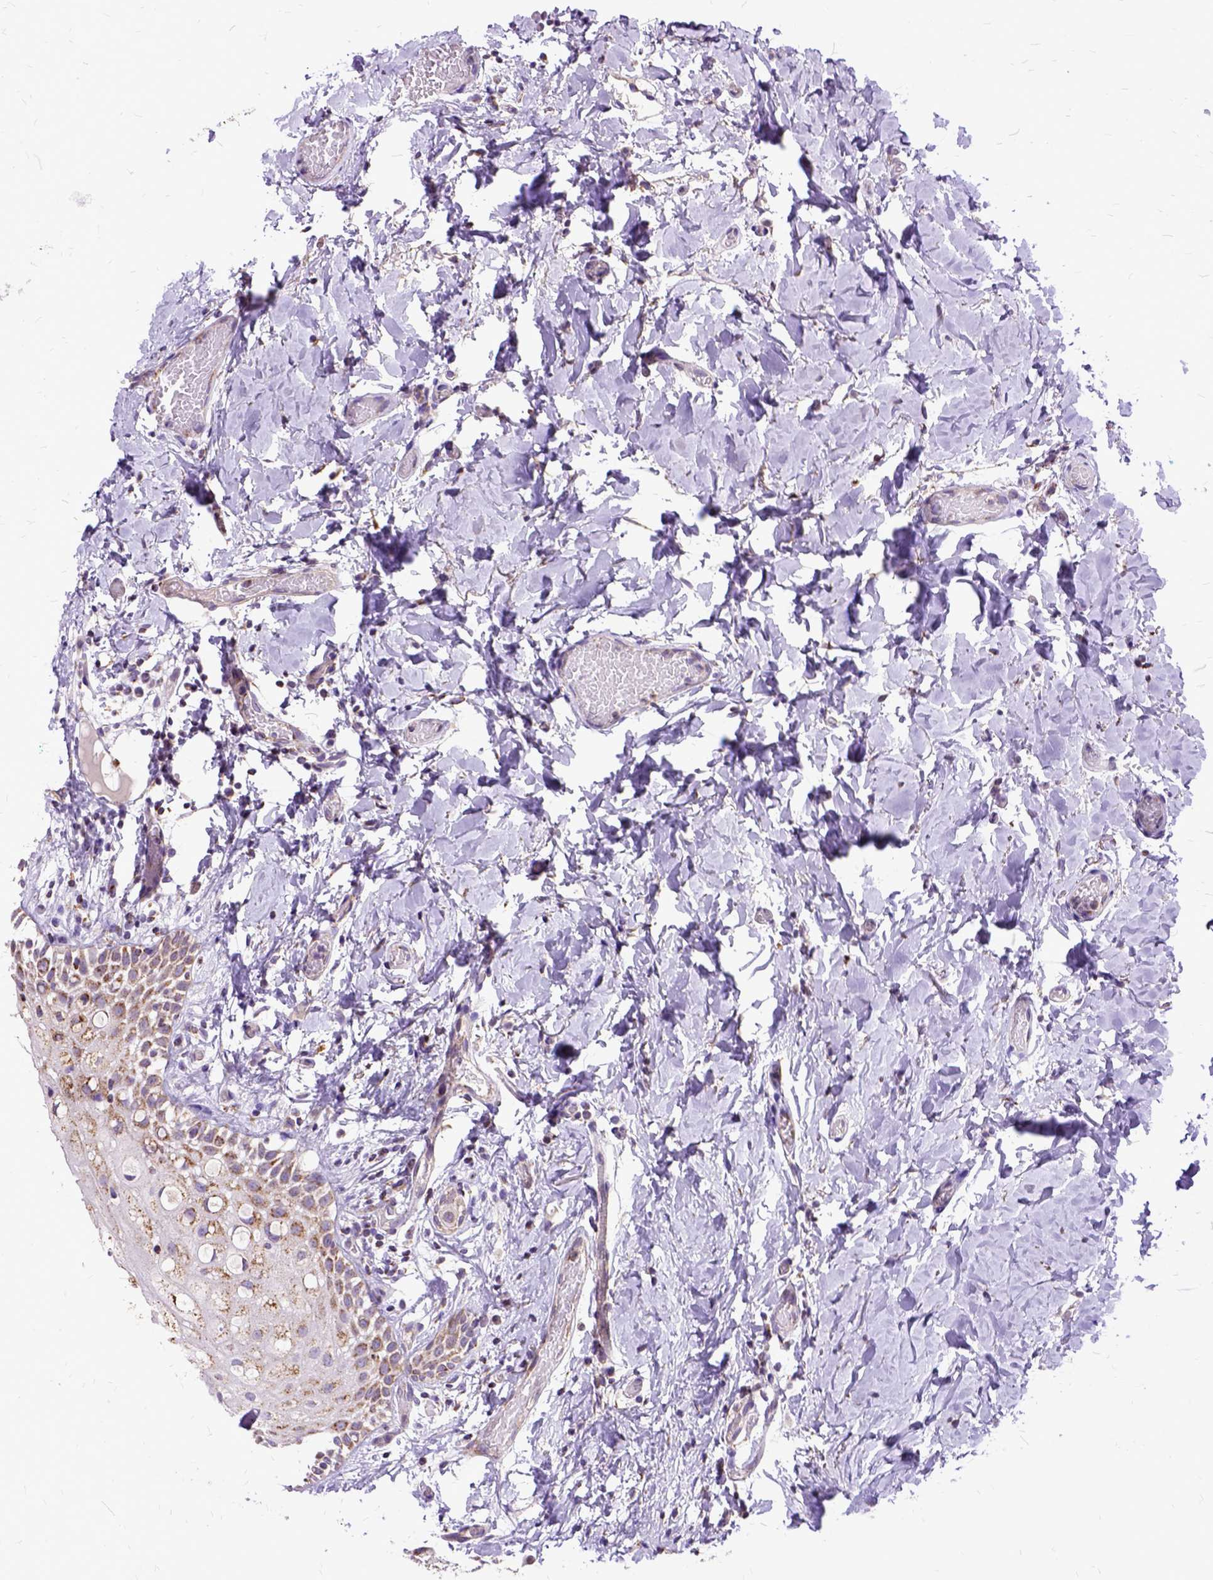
{"staining": {"intensity": "moderate", "quantity": ">75%", "location": "cytoplasmic/membranous"}, "tissue": "oral mucosa", "cell_type": "Squamous epithelial cells", "image_type": "normal", "snomed": [{"axis": "morphology", "description": "Normal tissue, NOS"}, {"axis": "topography", "description": "Oral tissue"}], "caption": "This micrograph shows immunohistochemistry staining of unremarkable human oral mucosa, with medium moderate cytoplasmic/membranous staining in about >75% of squamous epithelial cells.", "gene": "OXCT1", "patient": {"sex": "female", "age": 83}}